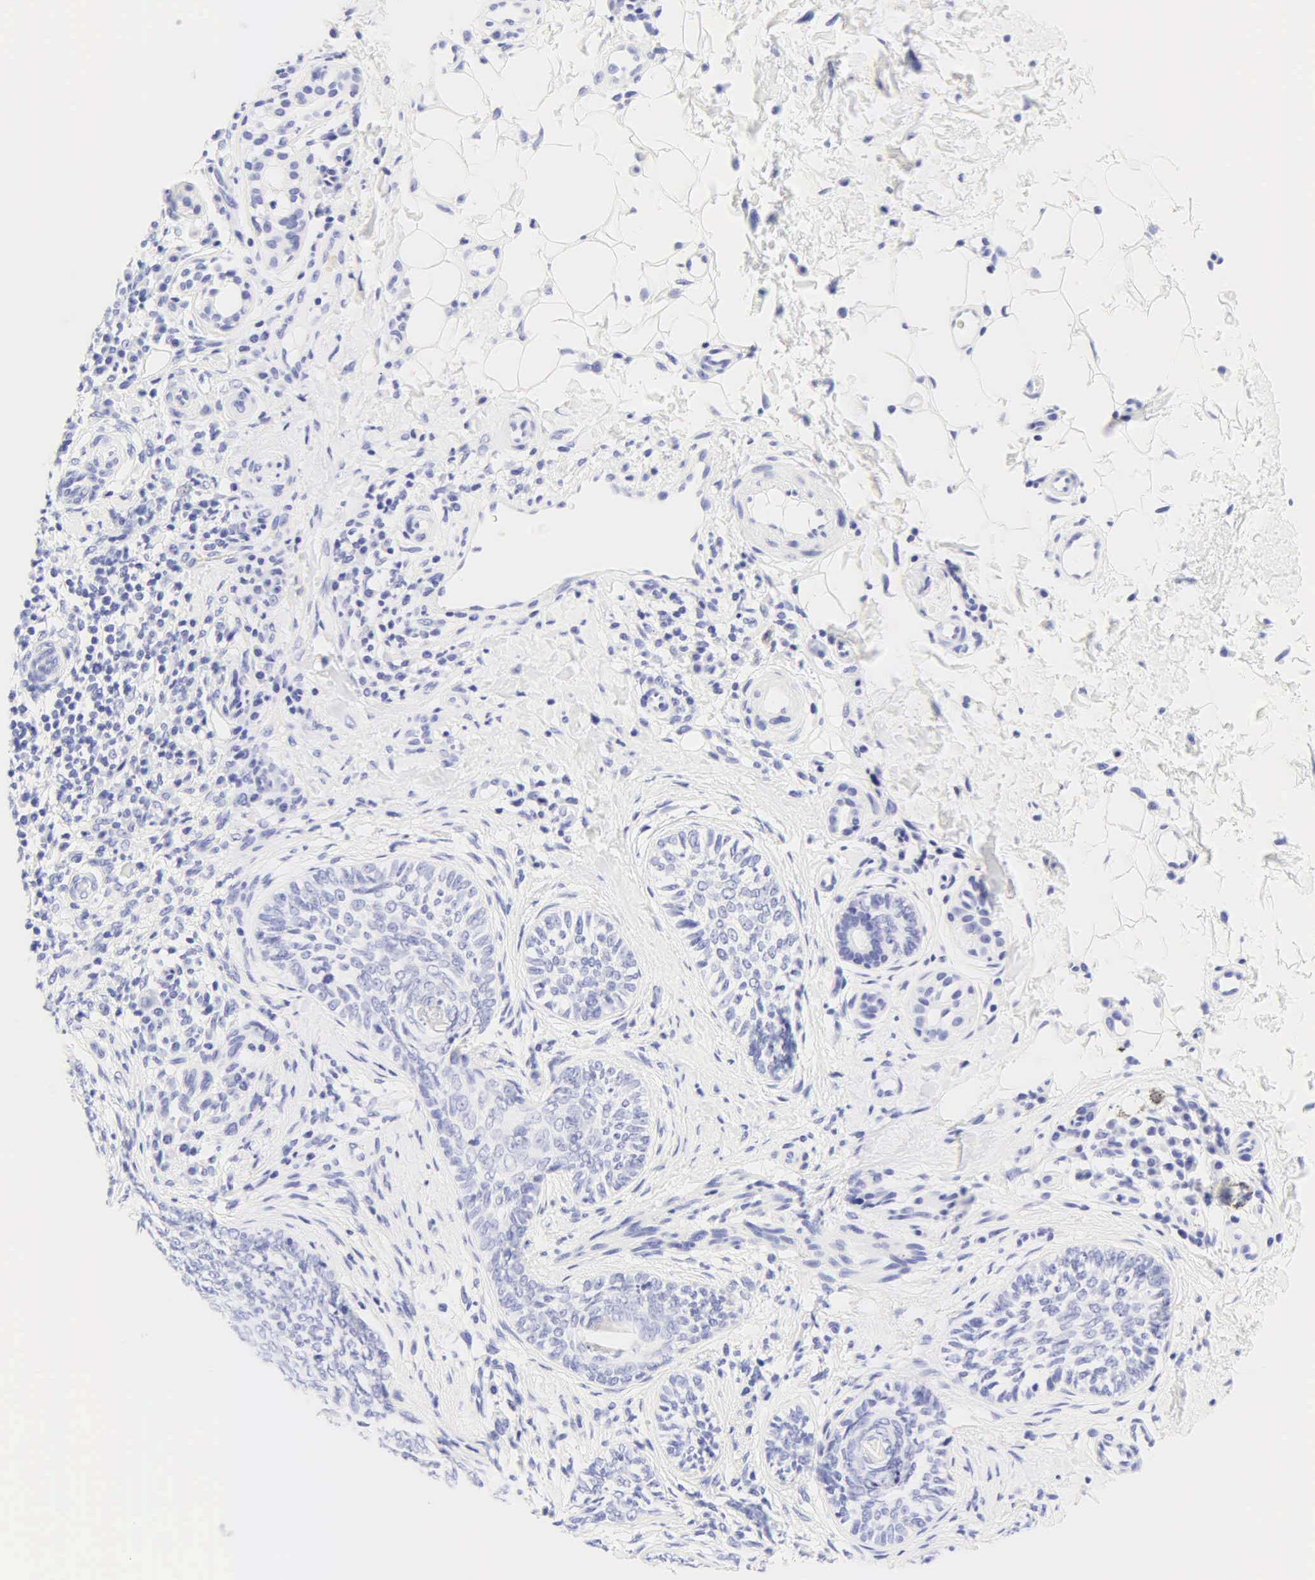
{"staining": {"intensity": "negative", "quantity": "none", "location": "none"}, "tissue": "skin cancer", "cell_type": "Tumor cells", "image_type": "cancer", "snomed": [{"axis": "morphology", "description": "Basal cell carcinoma"}, {"axis": "topography", "description": "Skin"}], "caption": "Skin cancer was stained to show a protein in brown. There is no significant staining in tumor cells.", "gene": "KRT20", "patient": {"sex": "male", "age": 89}}